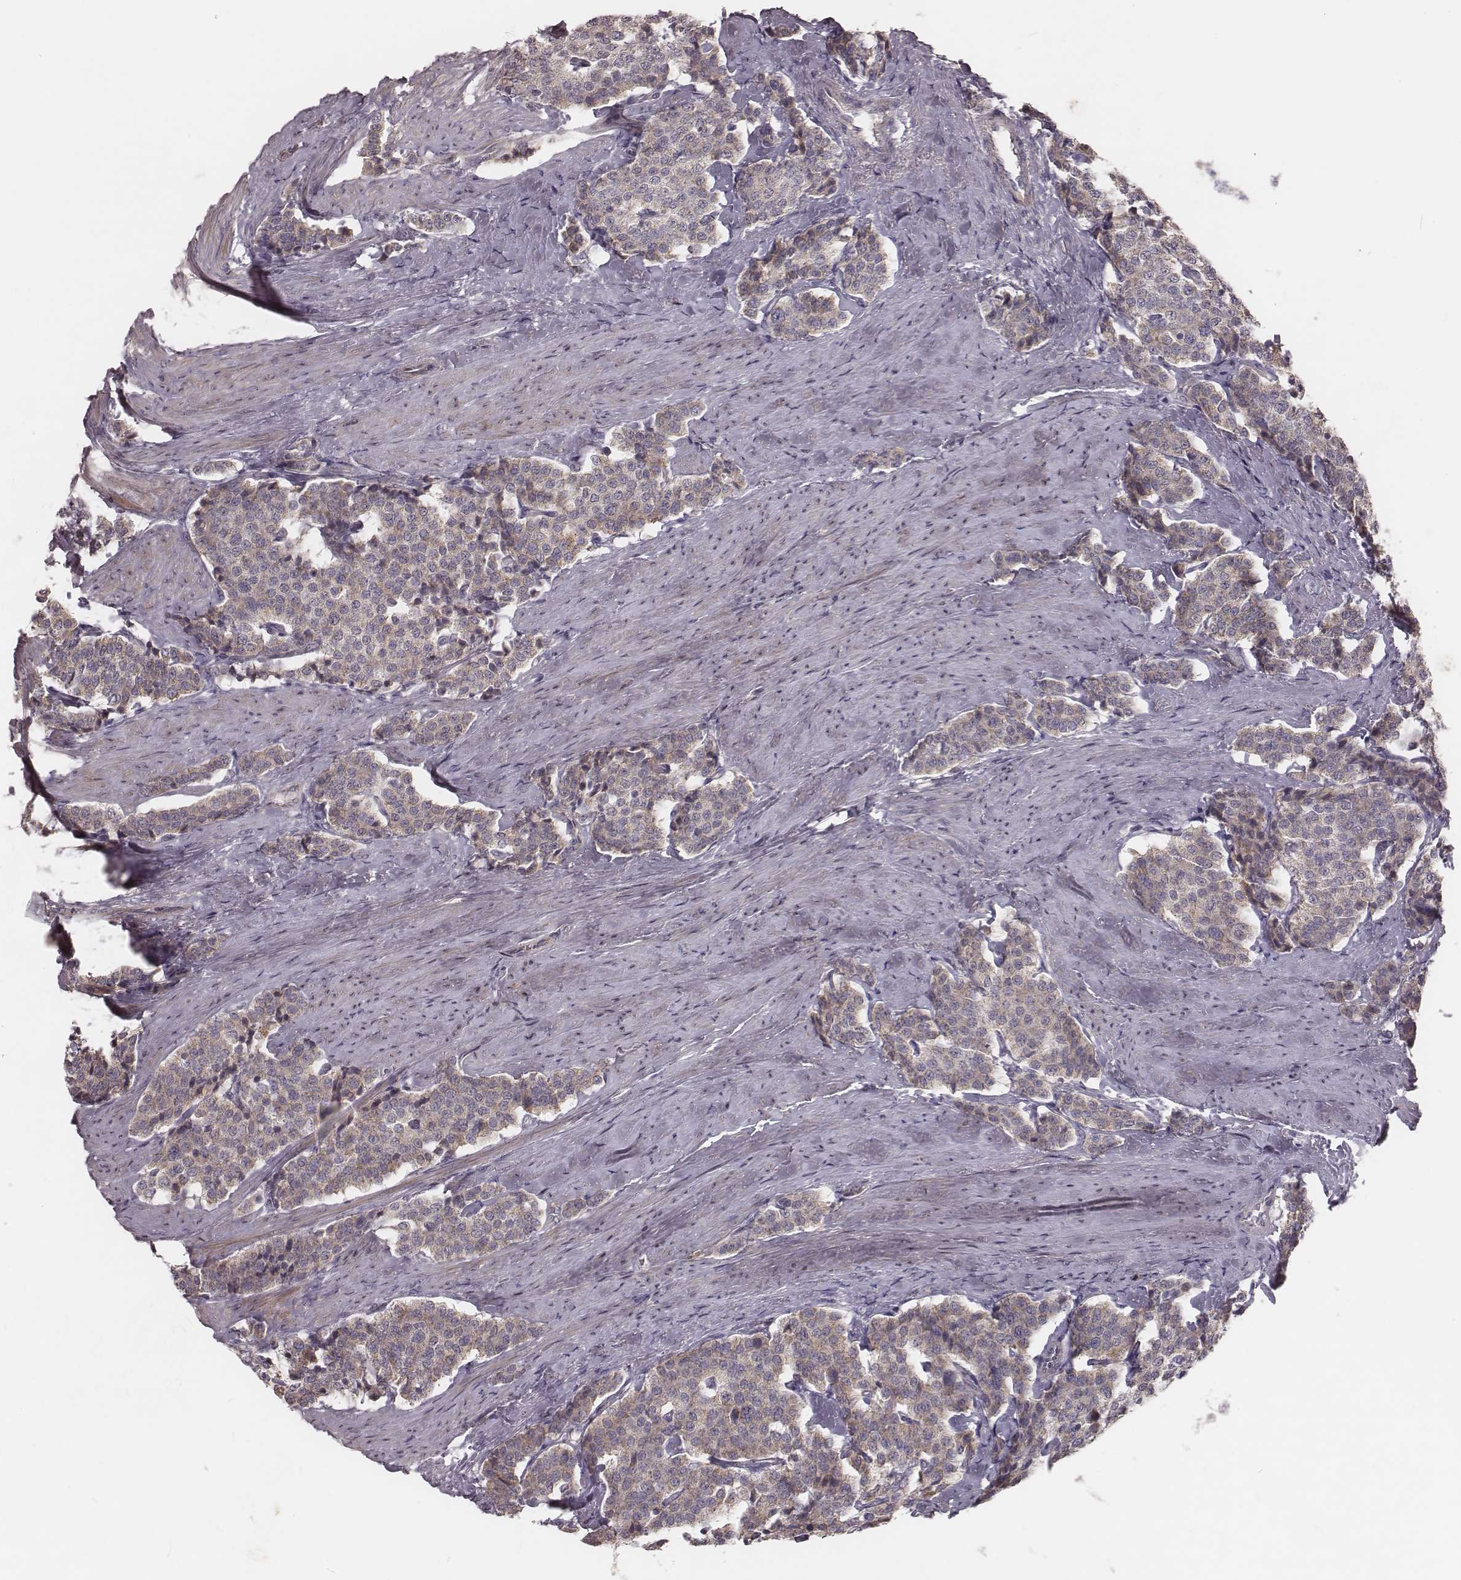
{"staining": {"intensity": "weak", "quantity": "25%-75%", "location": "cytoplasmic/membranous"}, "tissue": "carcinoid", "cell_type": "Tumor cells", "image_type": "cancer", "snomed": [{"axis": "morphology", "description": "Carcinoid, malignant, NOS"}, {"axis": "topography", "description": "Small intestine"}], "caption": "Carcinoid (malignant) was stained to show a protein in brown. There is low levels of weak cytoplasmic/membranous staining in approximately 25%-75% of tumor cells. (Brightfield microscopy of DAB IHC at high magnification).", "gene": "MRPS27", "patient": {"sex": "female", "age": 58}}